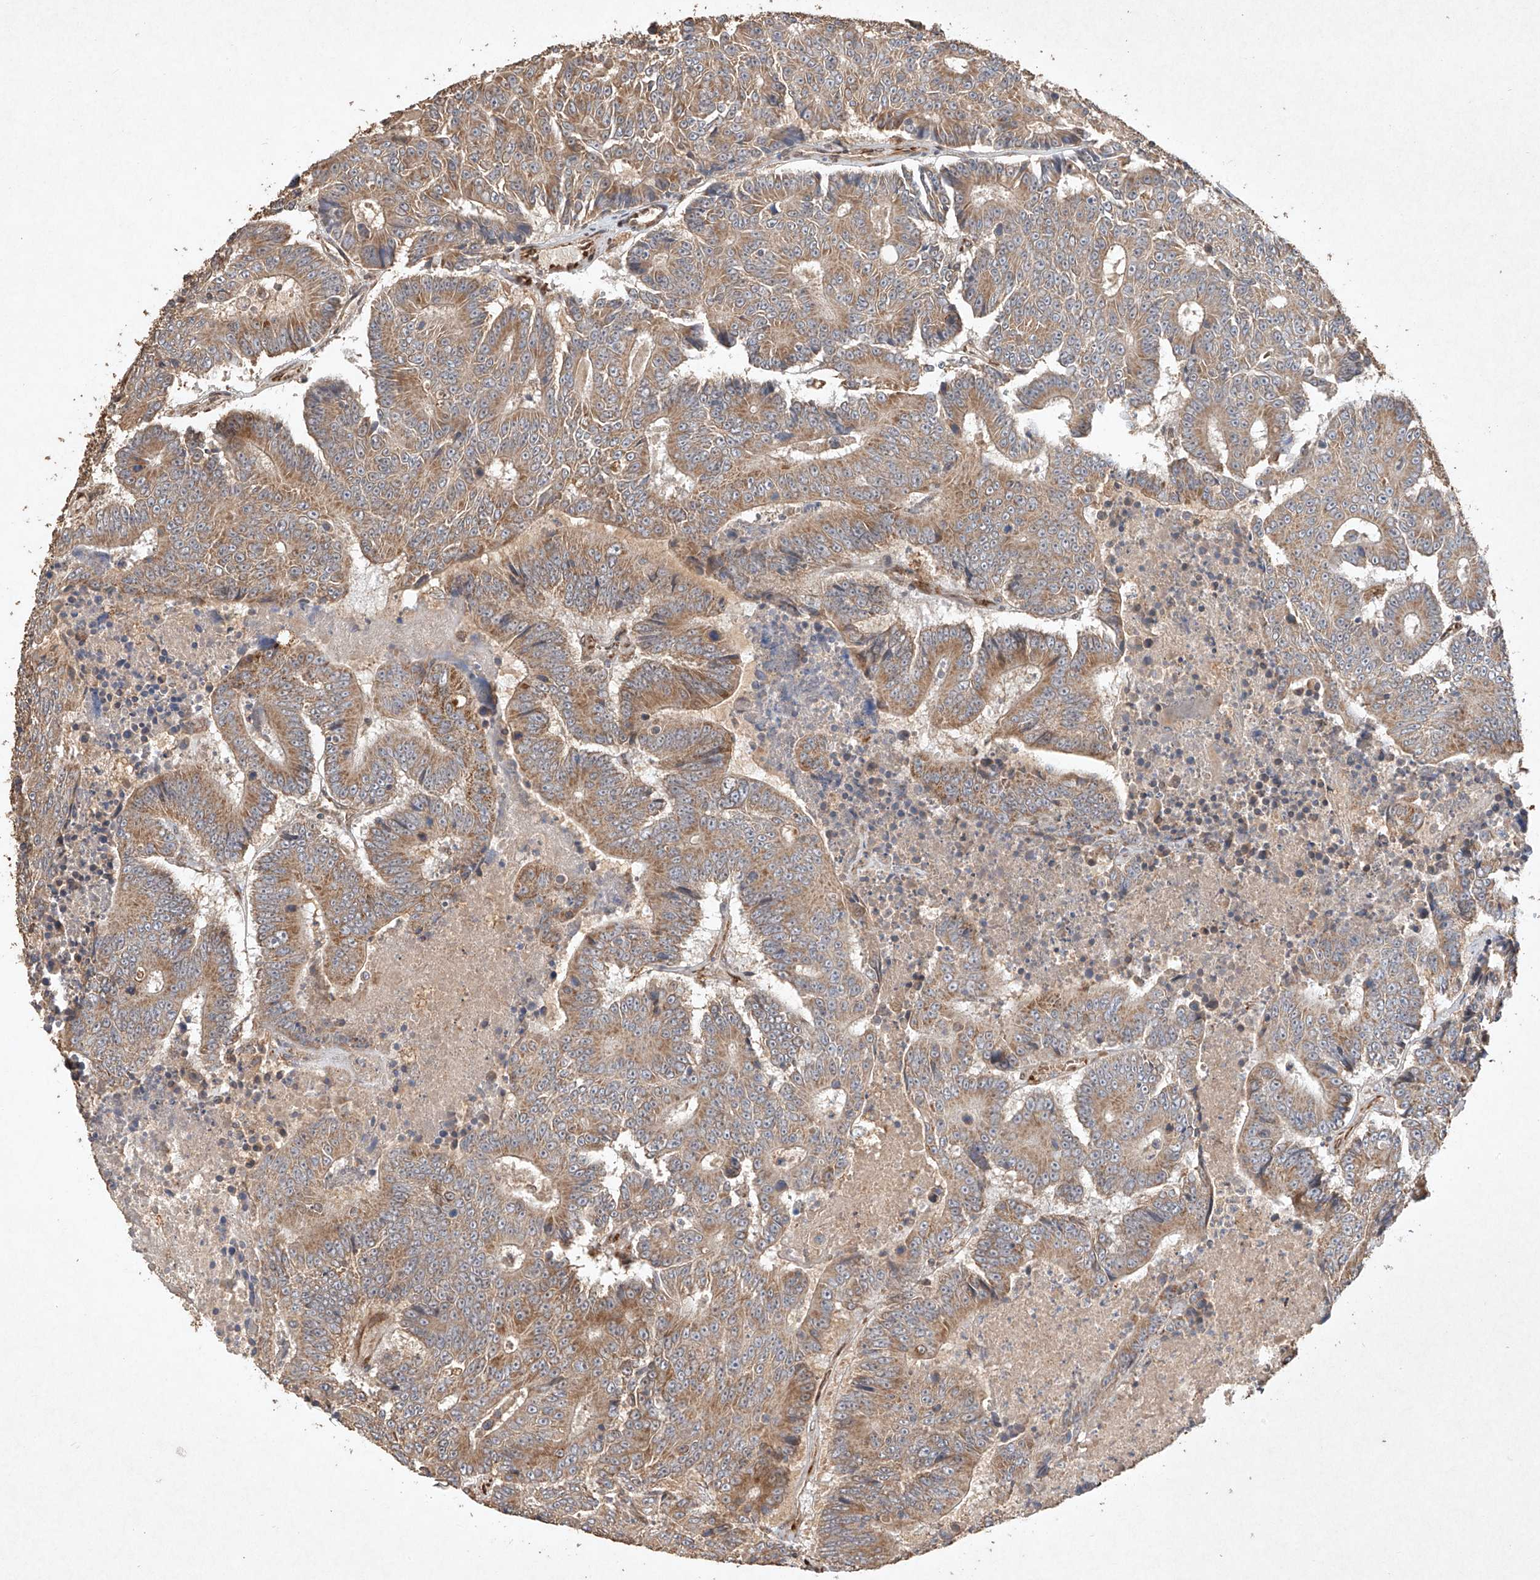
{"staining": {"intensity": "moderate", "quantity": ">75%", "location": "cytoplasmic/membranous"}, "tissue": "colorectal cancer", "cell_type": "Tumor cells", "image_type": "cancer", "snomed": [{"axis": "morphology", "description": "Adenocarcinoma, NOS"}, {"axis": "topography", "description": "Colon"}], "caption": "High-power microscopy captured an immunohistochemistry histopathology image of colorectal cancer, revealing moderate cytoplasmic/membranous positivity in approximately >75% of tumor cells.", "gene": "SEMA3B", "patient": {"sex": "male", "age": 83}}